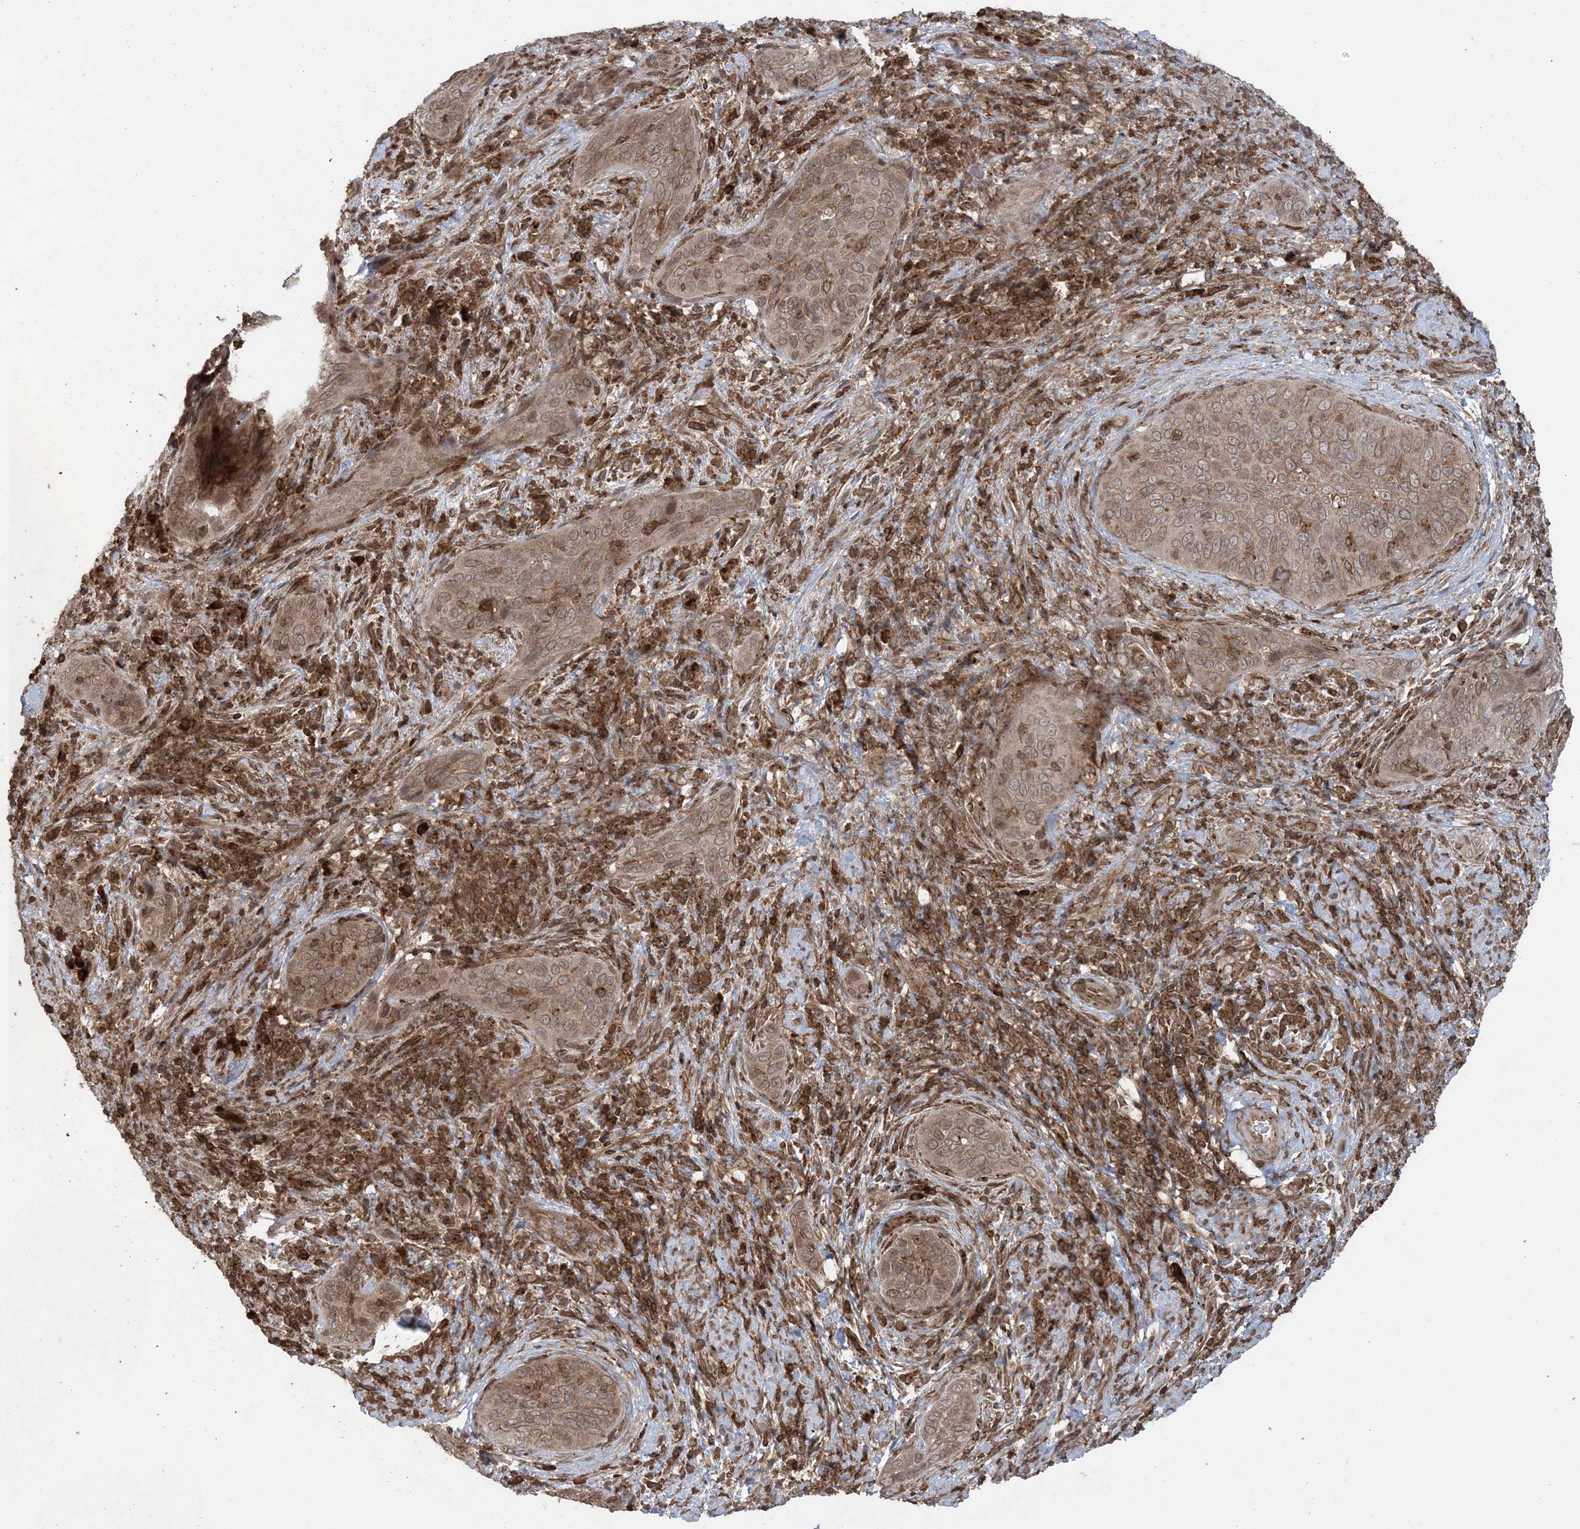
{"staining": {"intensity": "weak", "quantity": ">75%", "location": "cytoplasmic/membranous"}, "tissue": "cervical cancer", "cell_type": "Tumor cells", "image_type": "cancer", "snomed": [{"axis": "morphology", "description": "Squamous cell carcinoma, NOS"}, {"axis": "topography", "description": "Cervix"}], "caption": "This is an image of IHC staining of cervical cancer (squamous cell carcinoma), which shows weak positivity in the cytoplasmic/membranous of tumor cells.", "gene": "DDX19B", "patient": {"sex": "female", "age": 60}}